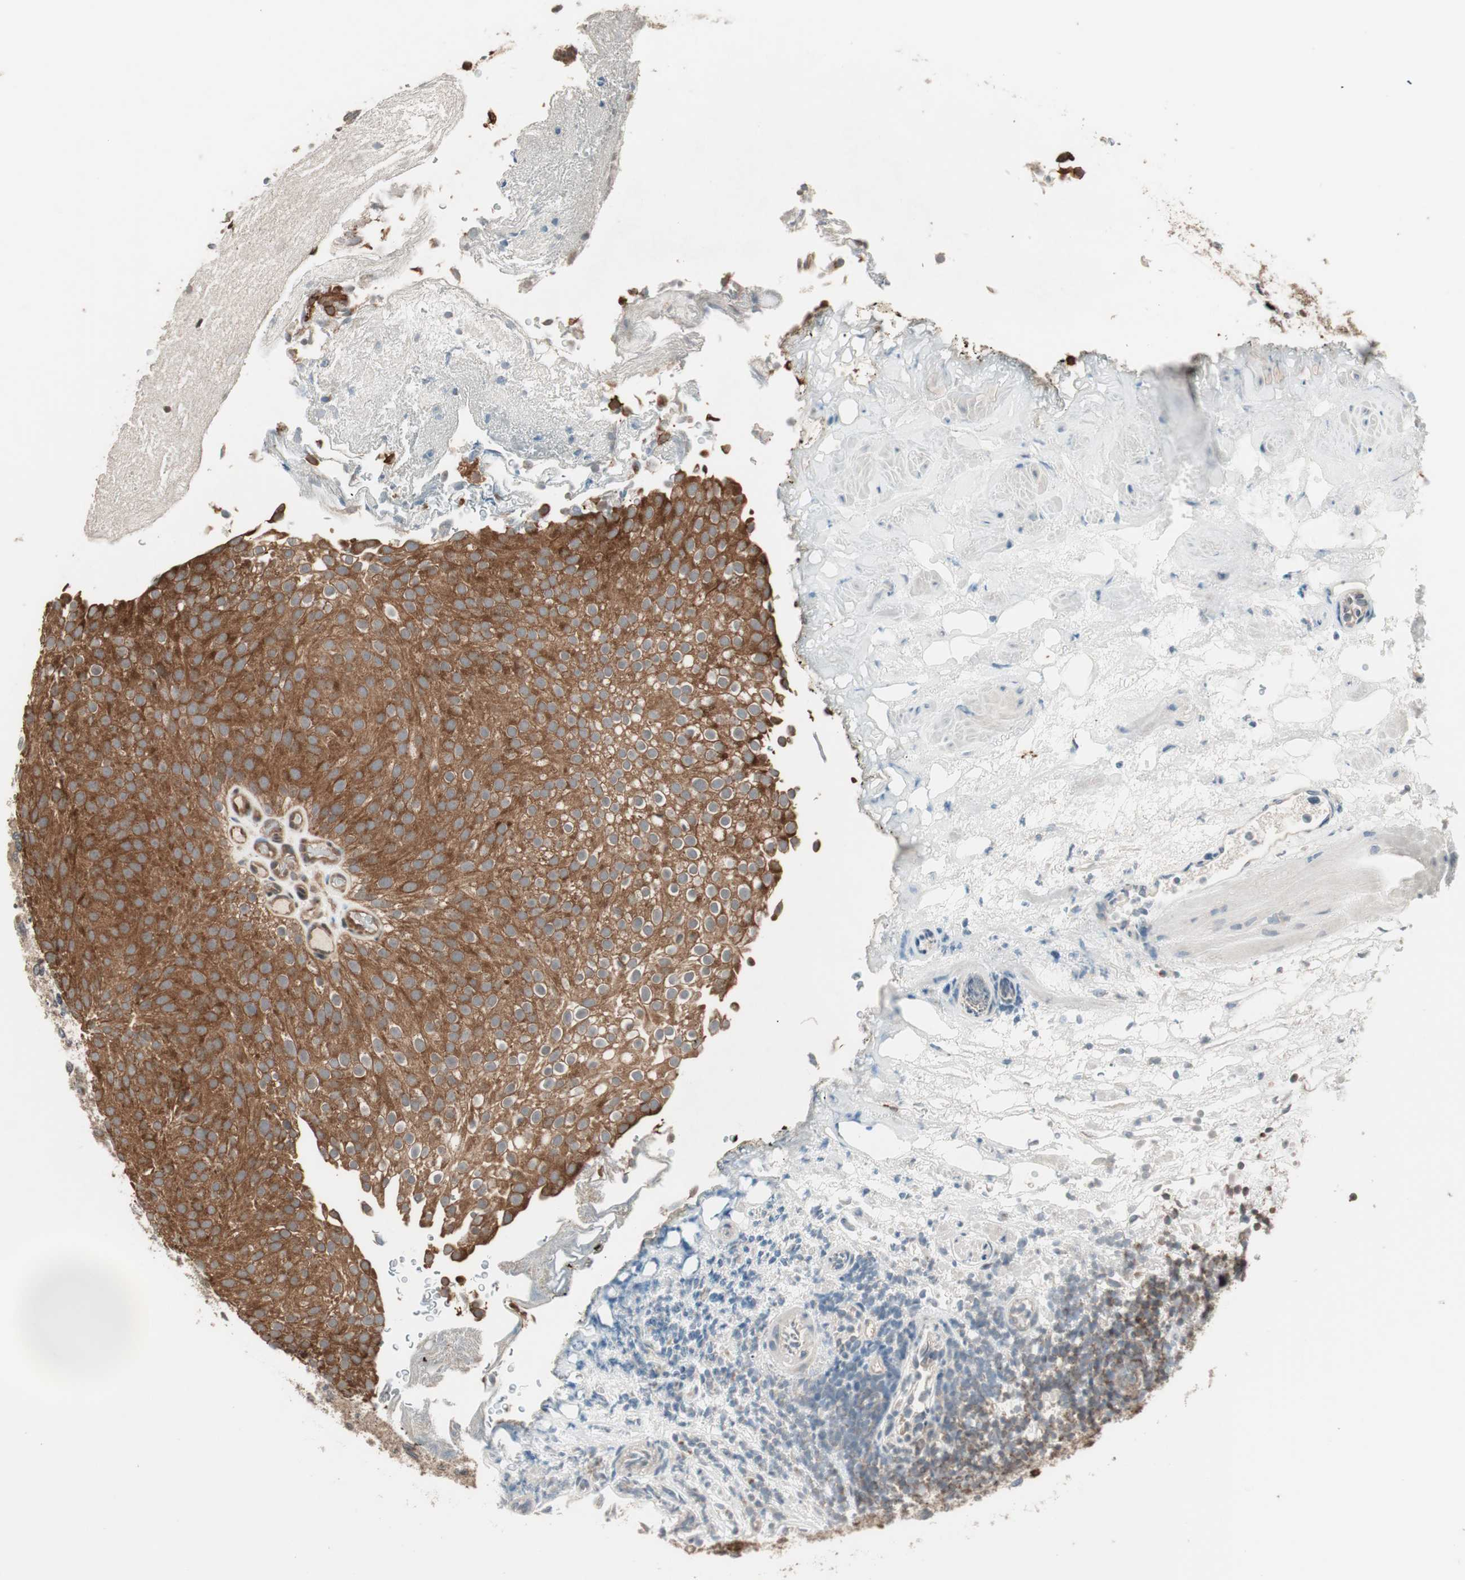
{"staining": {"intensity": "strong", "quantity": ">75%", "location": "cytoplasmic/membranous"}, "tissue": "urothelial cancer", "cell_type": "Tumor cells", "image_type": "cancer", "snomed": [{"axis": "morphology", "description": "Urothelial carcinoma, Low grade"}, {"axis": "topography", "description": "Urinary bladder"}], "caption": "Human urothelial carcinoma (low-grade) stained for a protein (brown) exhibits strong cytoplasmic/membranous positive expression in about >75% of tumor cells.", "gene": "FBXO5", "patient": {"sex": "male", "age": 78}}